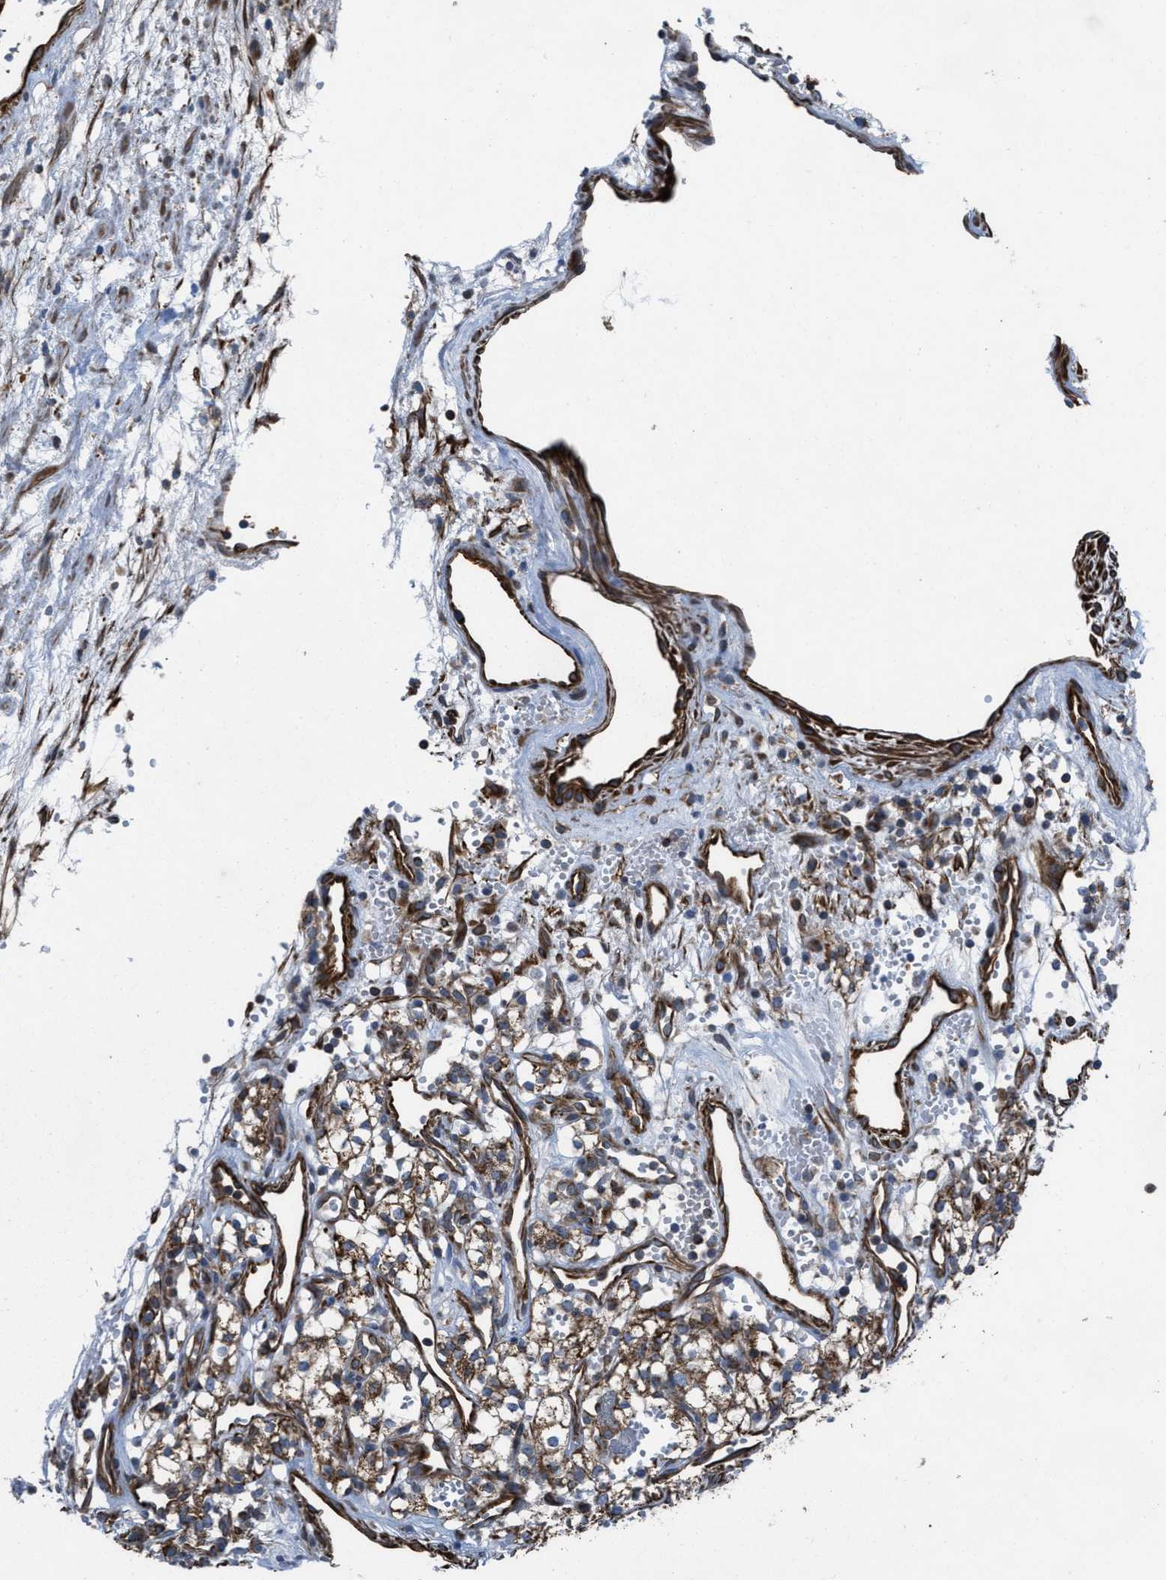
{"staining": {"intensity": "moderate", "quantity": "25%-75%", "location": "cytoplasmic/membranous"}, "tissue": "renal cancer", "cell_type": "Tumor cells", "image_type": "cancer", "snomed": [{"axis": "morphology", "description": "Adenocarcinoma, NOS"}, {"axis": "topography", "description": "Kidney"}], "caption": "Protein expression analysis of renal cancer exhibits moderate cytoplasmic/membranous positivity in approximately 25%-75% of tumor cells.", "gene": "SLC6A9", "patient": {"sex": "male", "age": 46}}